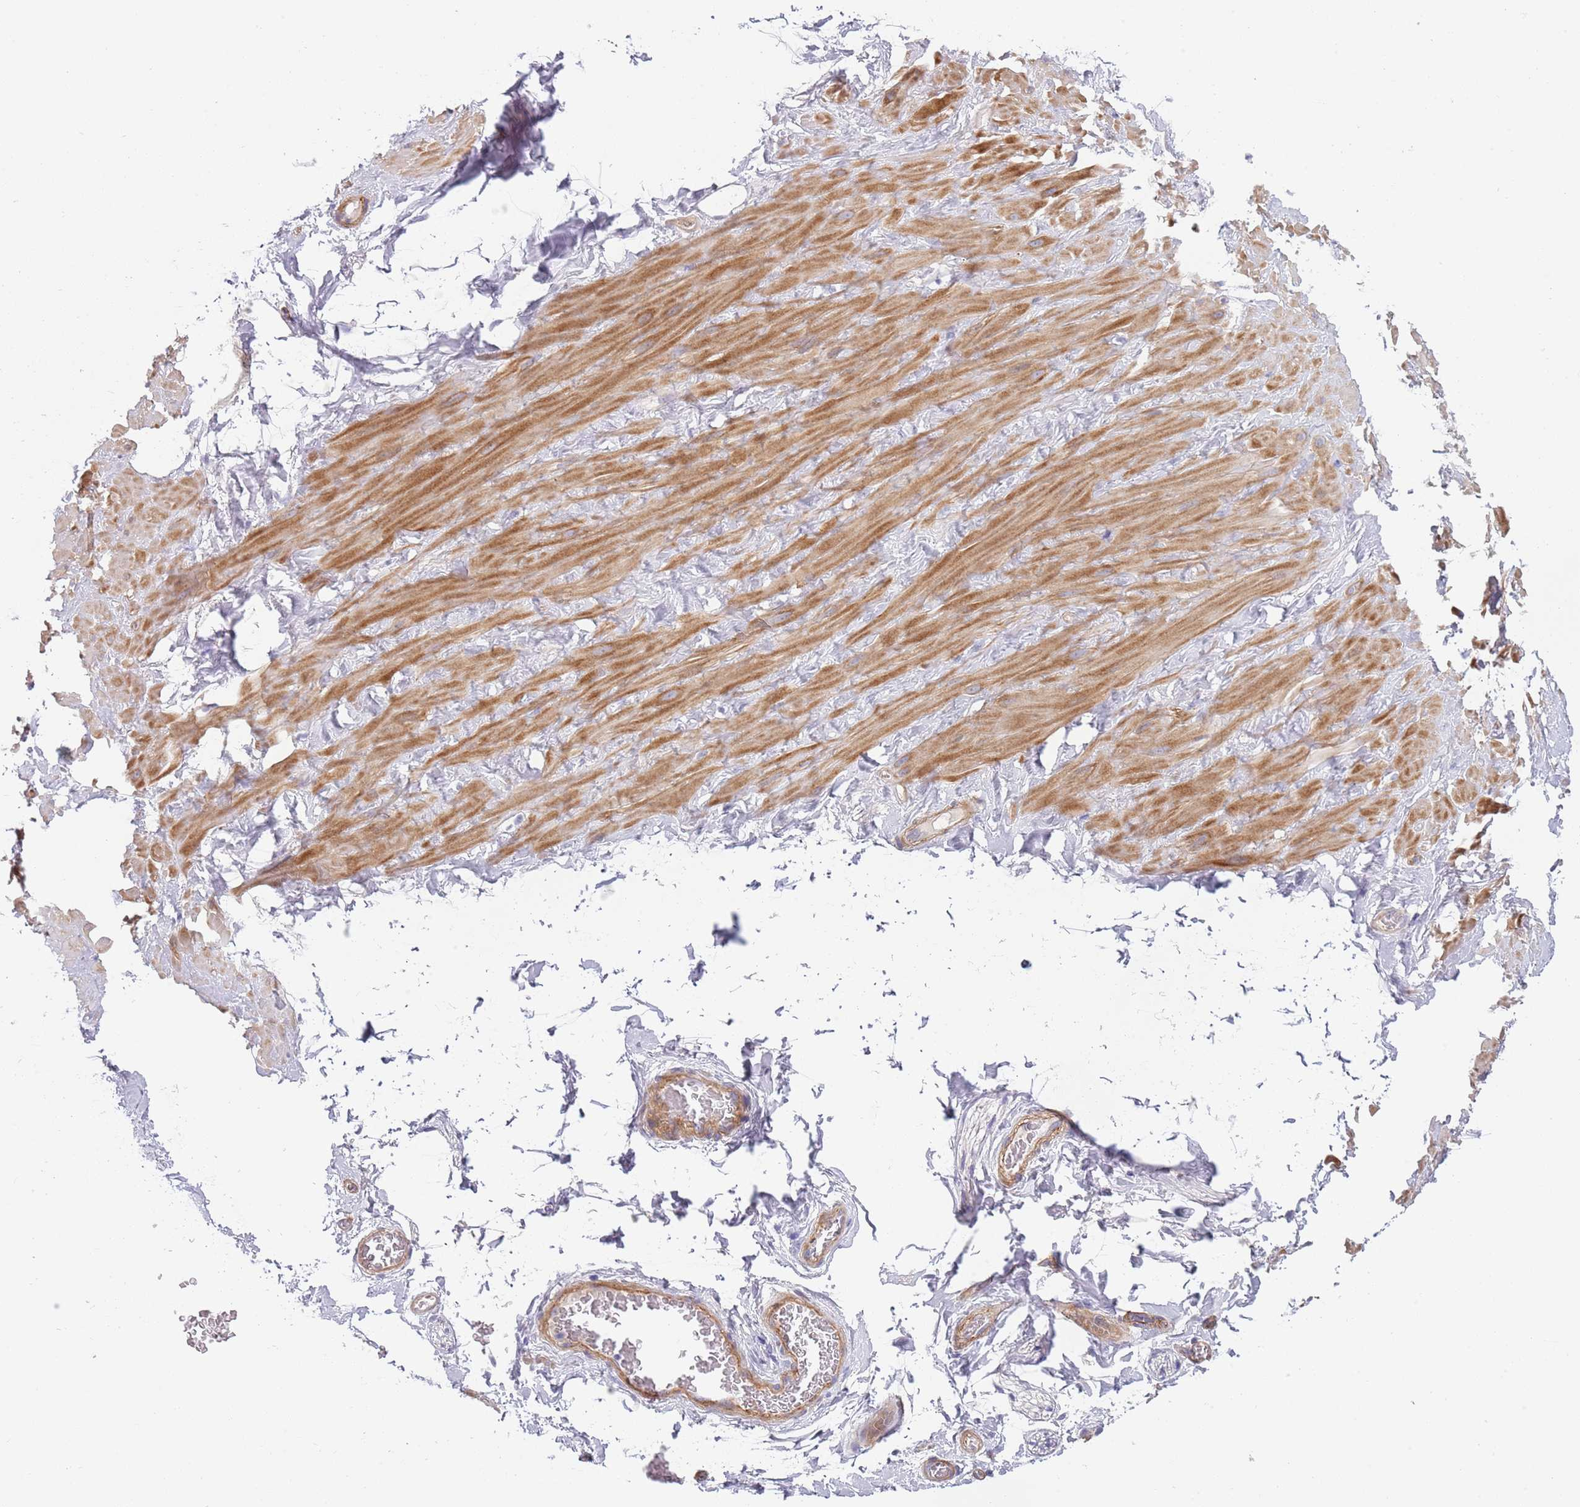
{"staining": {"intensity": "negative", "quantity": "none", "location": "none"}, "tissue": "adipose tissue", "cell_type": "Adipocytes", "image_type": "normal", "snomed": [{"axis": "morphology", "description": "Normal tissue, NOS"}, {"axis": "topography", "description": "Soft tissue"}, {"axis": "topography", "description": "Adipose tissue"}, {"axis": "topography", "description": "Vascular tissue"}, {"axis": "topography", "description": "Peripheral nerve tissue"}], "caption": "DAB (3,3'-diaminobenzidine) immunohistochemical staining of unremarkable adipose tissue demonstrates no significant positivity in adipocytes.", "gene": "TINAGL1", "patient": {"sex": "male", "age": 46}}